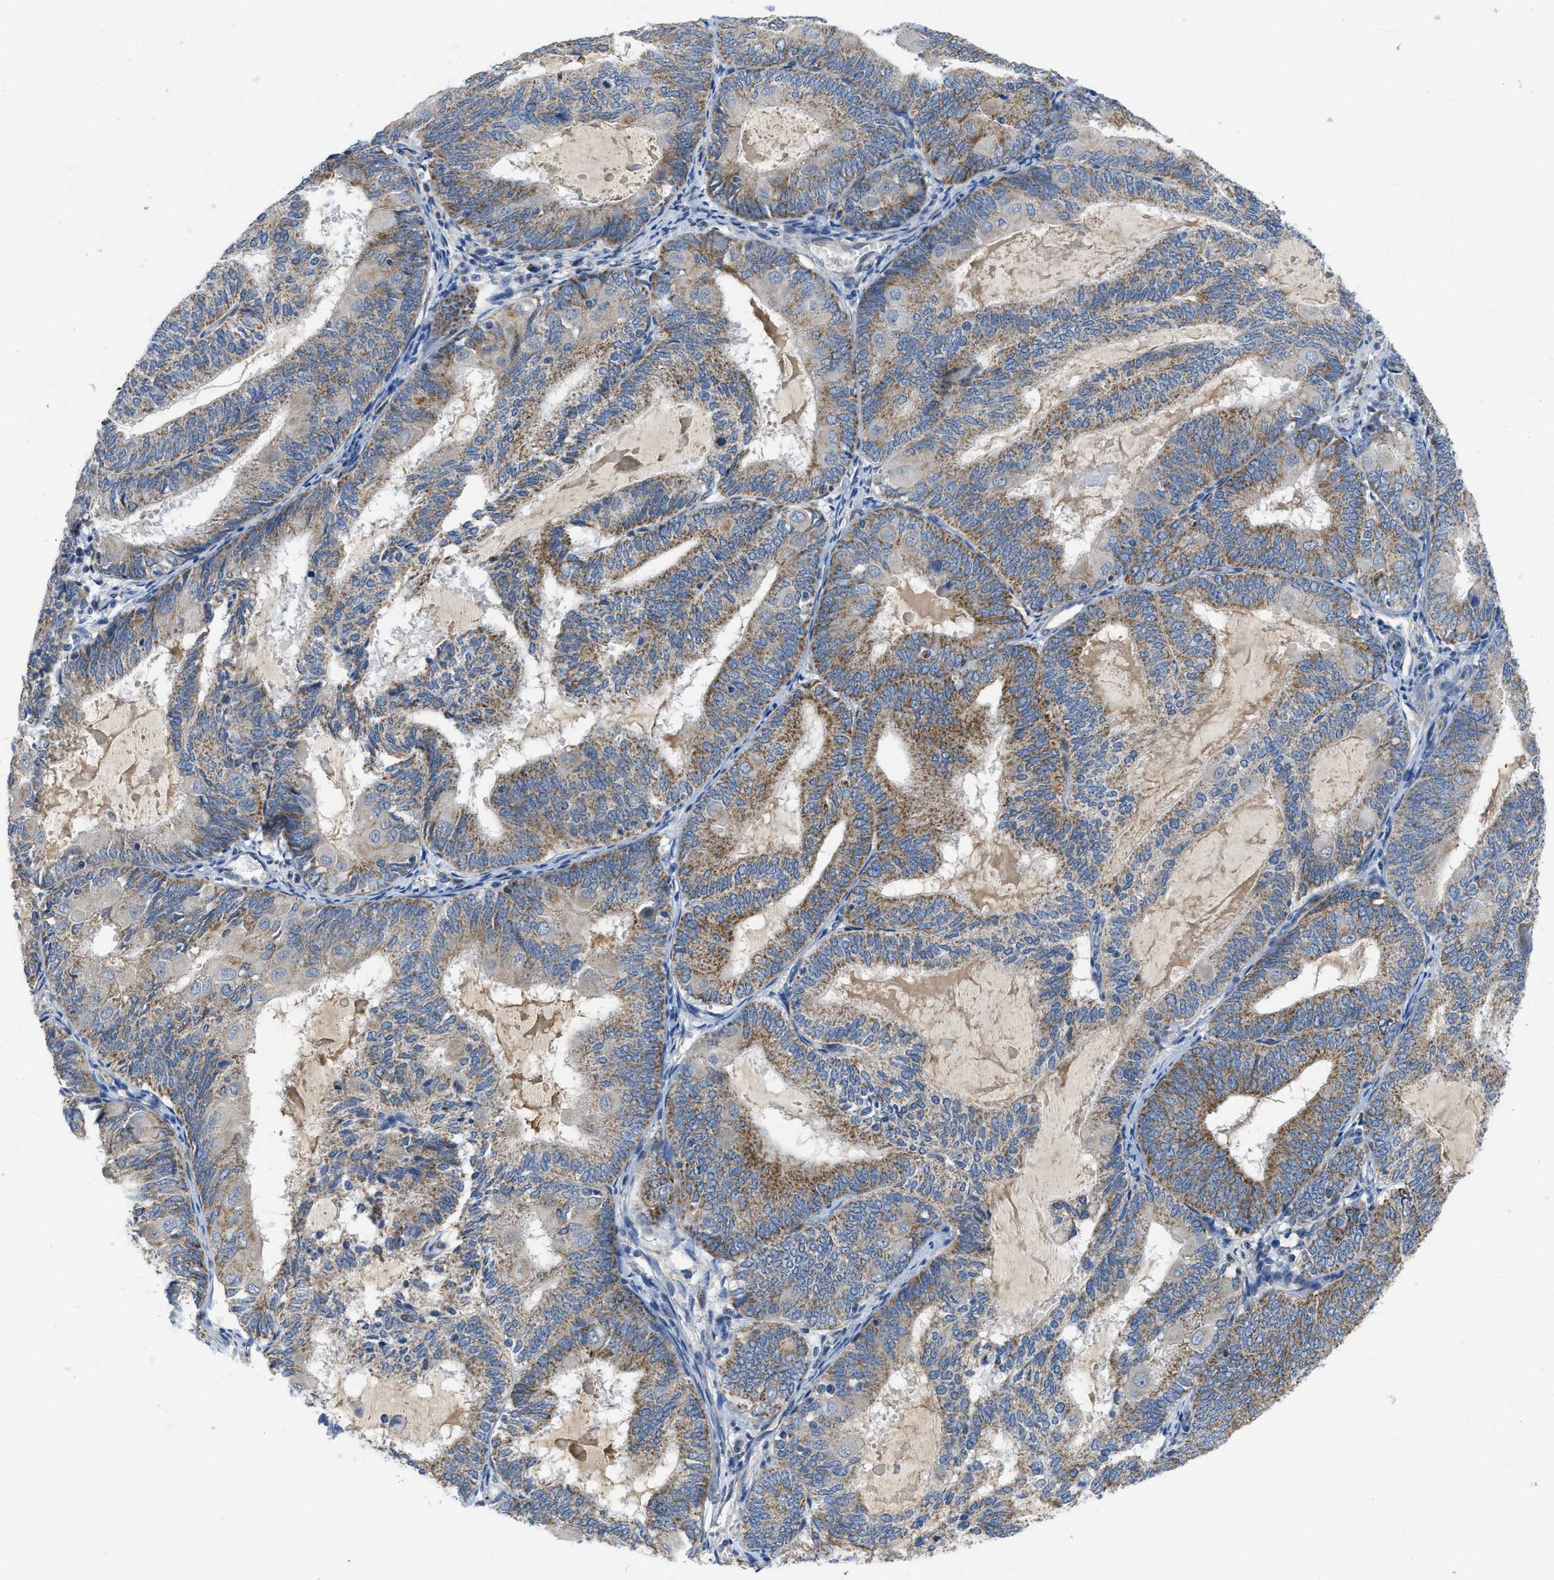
{"staining": {"intensity": "moderate", "quantity": ">75%", "location": "cytoplasmic/membranous"}, "tissue": "endometrial cancer", "cell_type": "Tumor cells", "image_type": "cancer", "snomed": [{"axis": "morphology", "description": "Adenocarcinoma, NOS"}, {"axis": "topography", "description": "Endometrium"}], "caption": "A high-resolution photomicrograph shows IHC staining of endometrial cancer (adenocarcinoma), which demonstrates moderate cytoplasmic/membranous staining in approximately >75% of tumor cells.", "gene": "PNKD", "patient": {"sex": "female", "age": 81}}